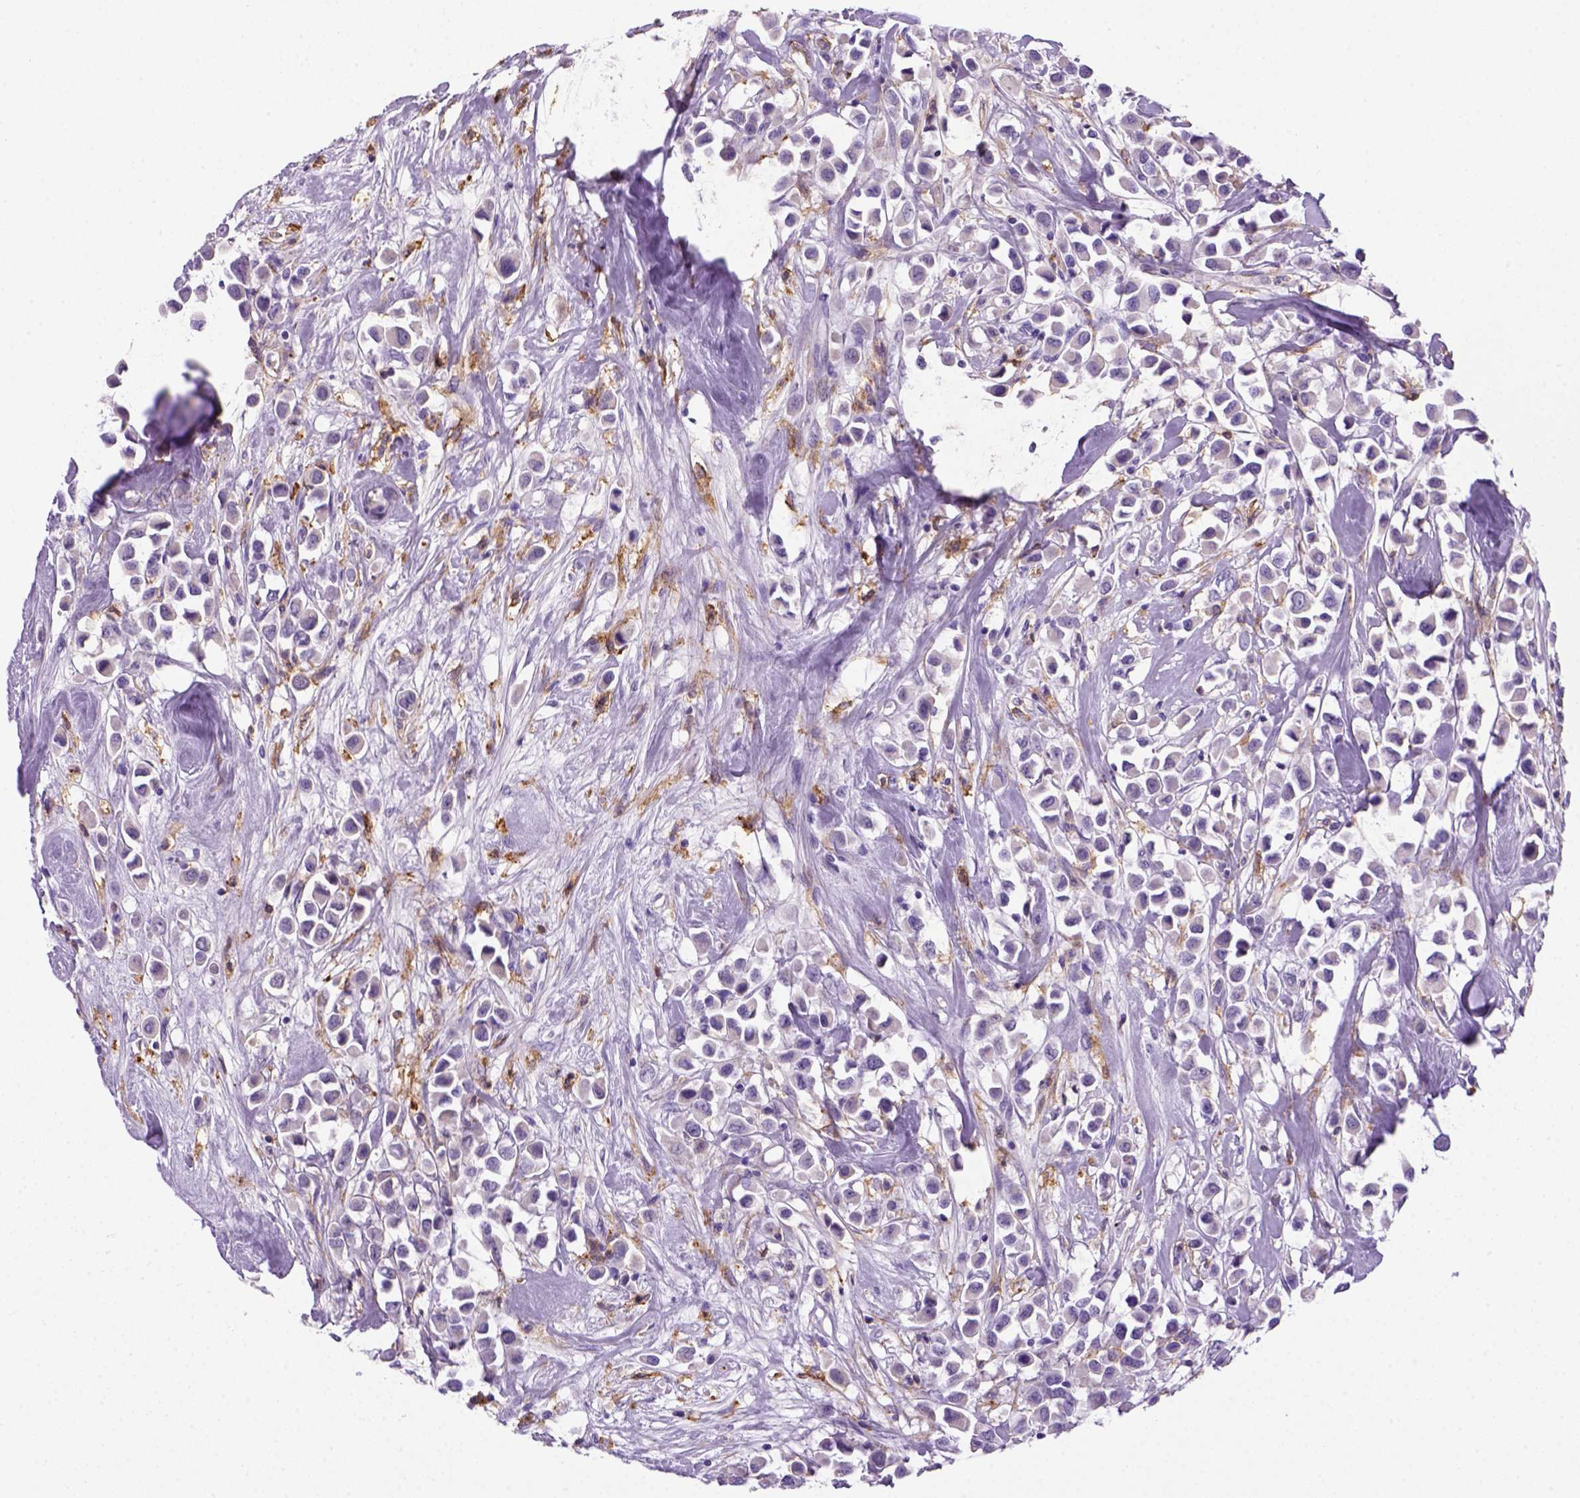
{"staining": {"intensity": "negative", "quantity": "none", "location": "none"}, "tissue": "breast cancer", "cell_type": "Tumor cells", "image_type": "cancer", "snomed": [{"axis": "morphology", "description": "Duct carcinoma"}, {"axis": "topography", "description": "Breast"}], "caption": "Breast cancer (infiltrating ductal carcinoma) was stained to show a protein in brown. There is no significant staining in tumor cells.", "gene": "CD14", "patient": {"sex": "female", "age": 61}}